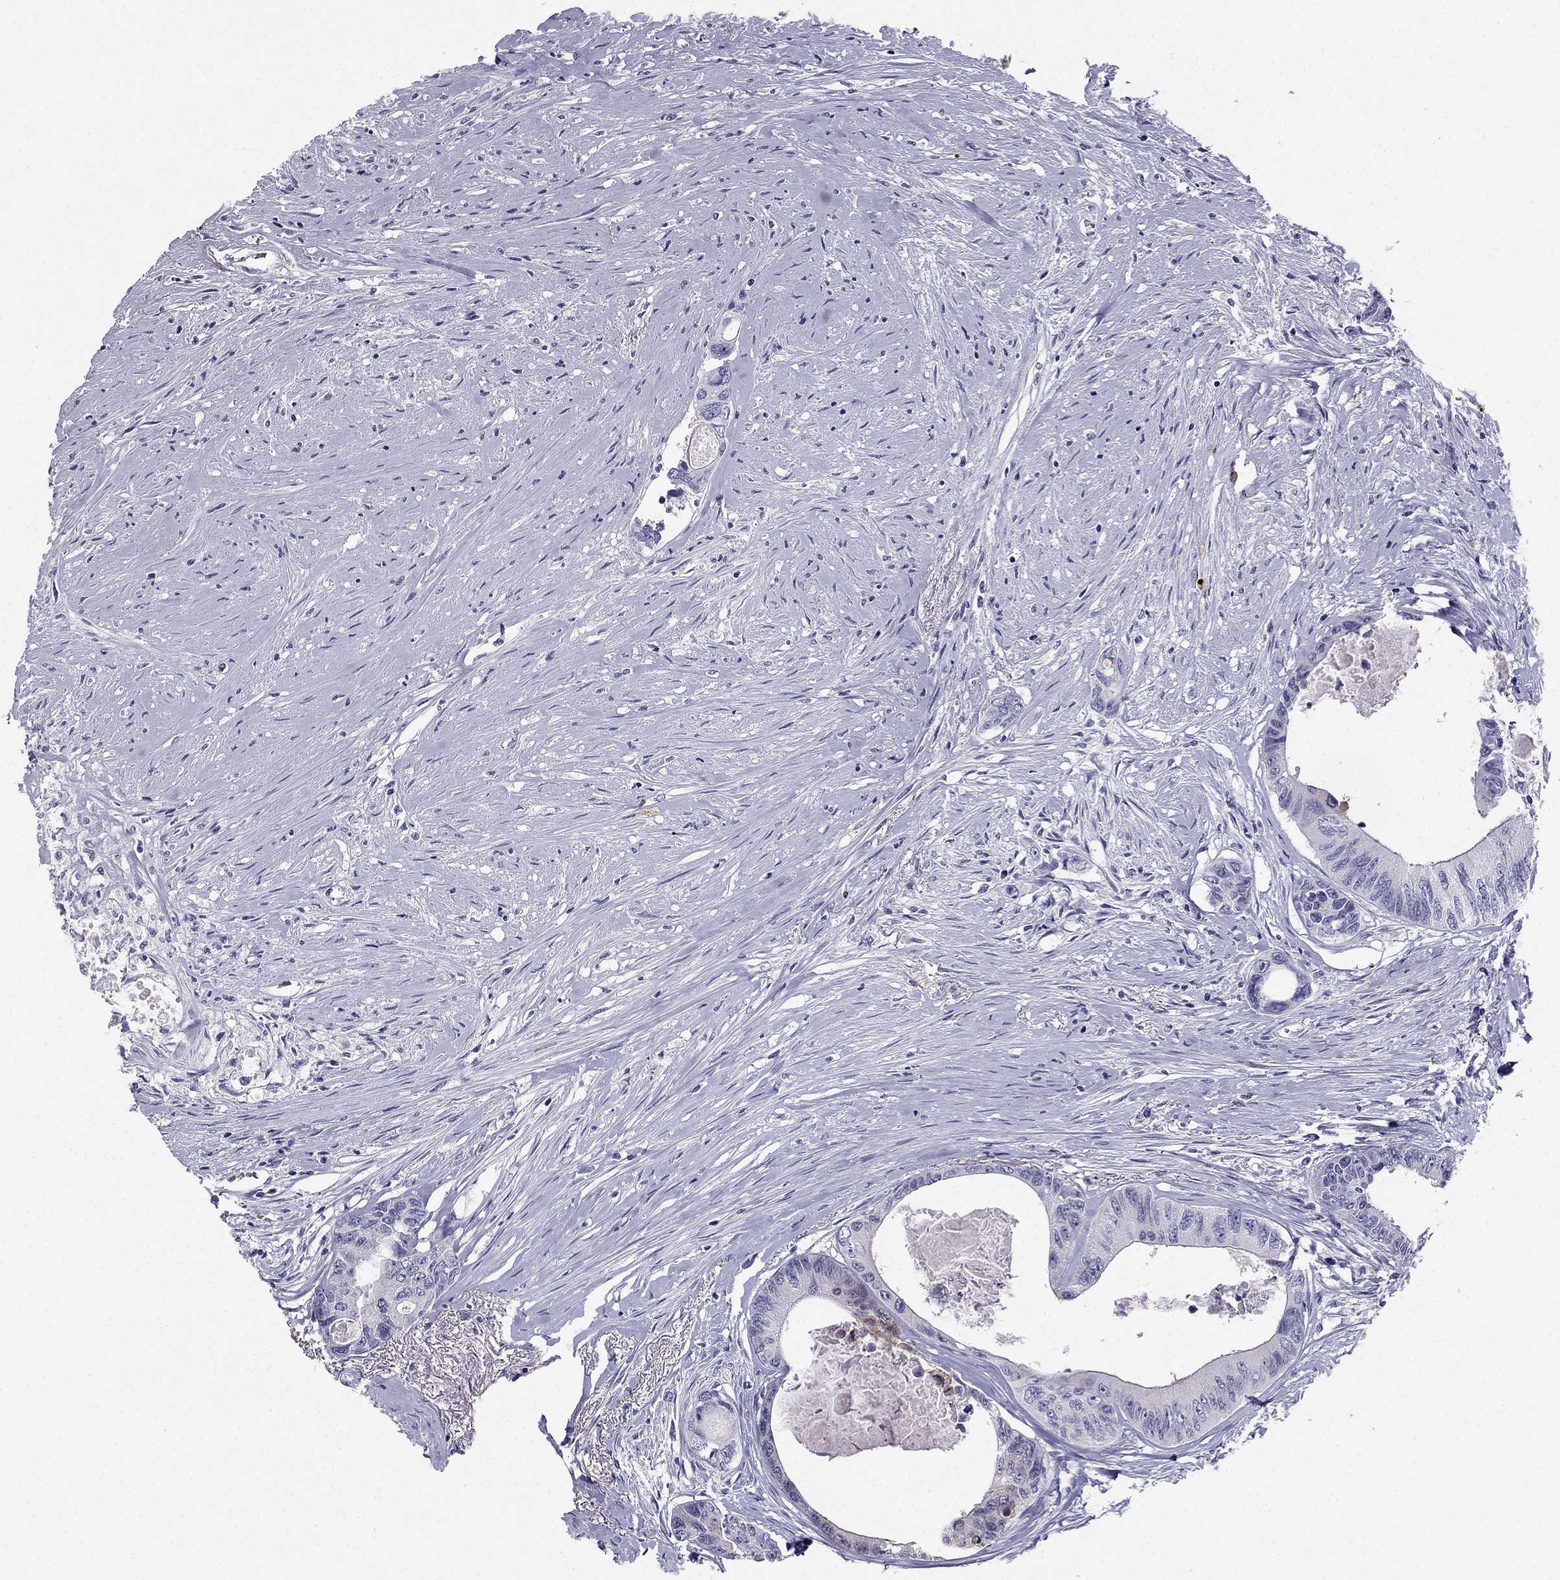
{"staining": {"intensity": "negative", "quantity": "none", "location": "none"}, "tissue": "colorectal cancer", "cell_type": "Tumor cells", "image_type": "cancer", "snomed": [{"axis": "morphology", "description": "Adenocarcinoma, NOS"}, {"axis": "topography", "description": "Rectum"}], "caption": "A photomicrograph of human colorectal adenocarcinoma is negative for staining in tumor cells. Nuclei are stained in blue.", "gene": "RSPH14", "patient": {"sex": "male", "age": 59}}